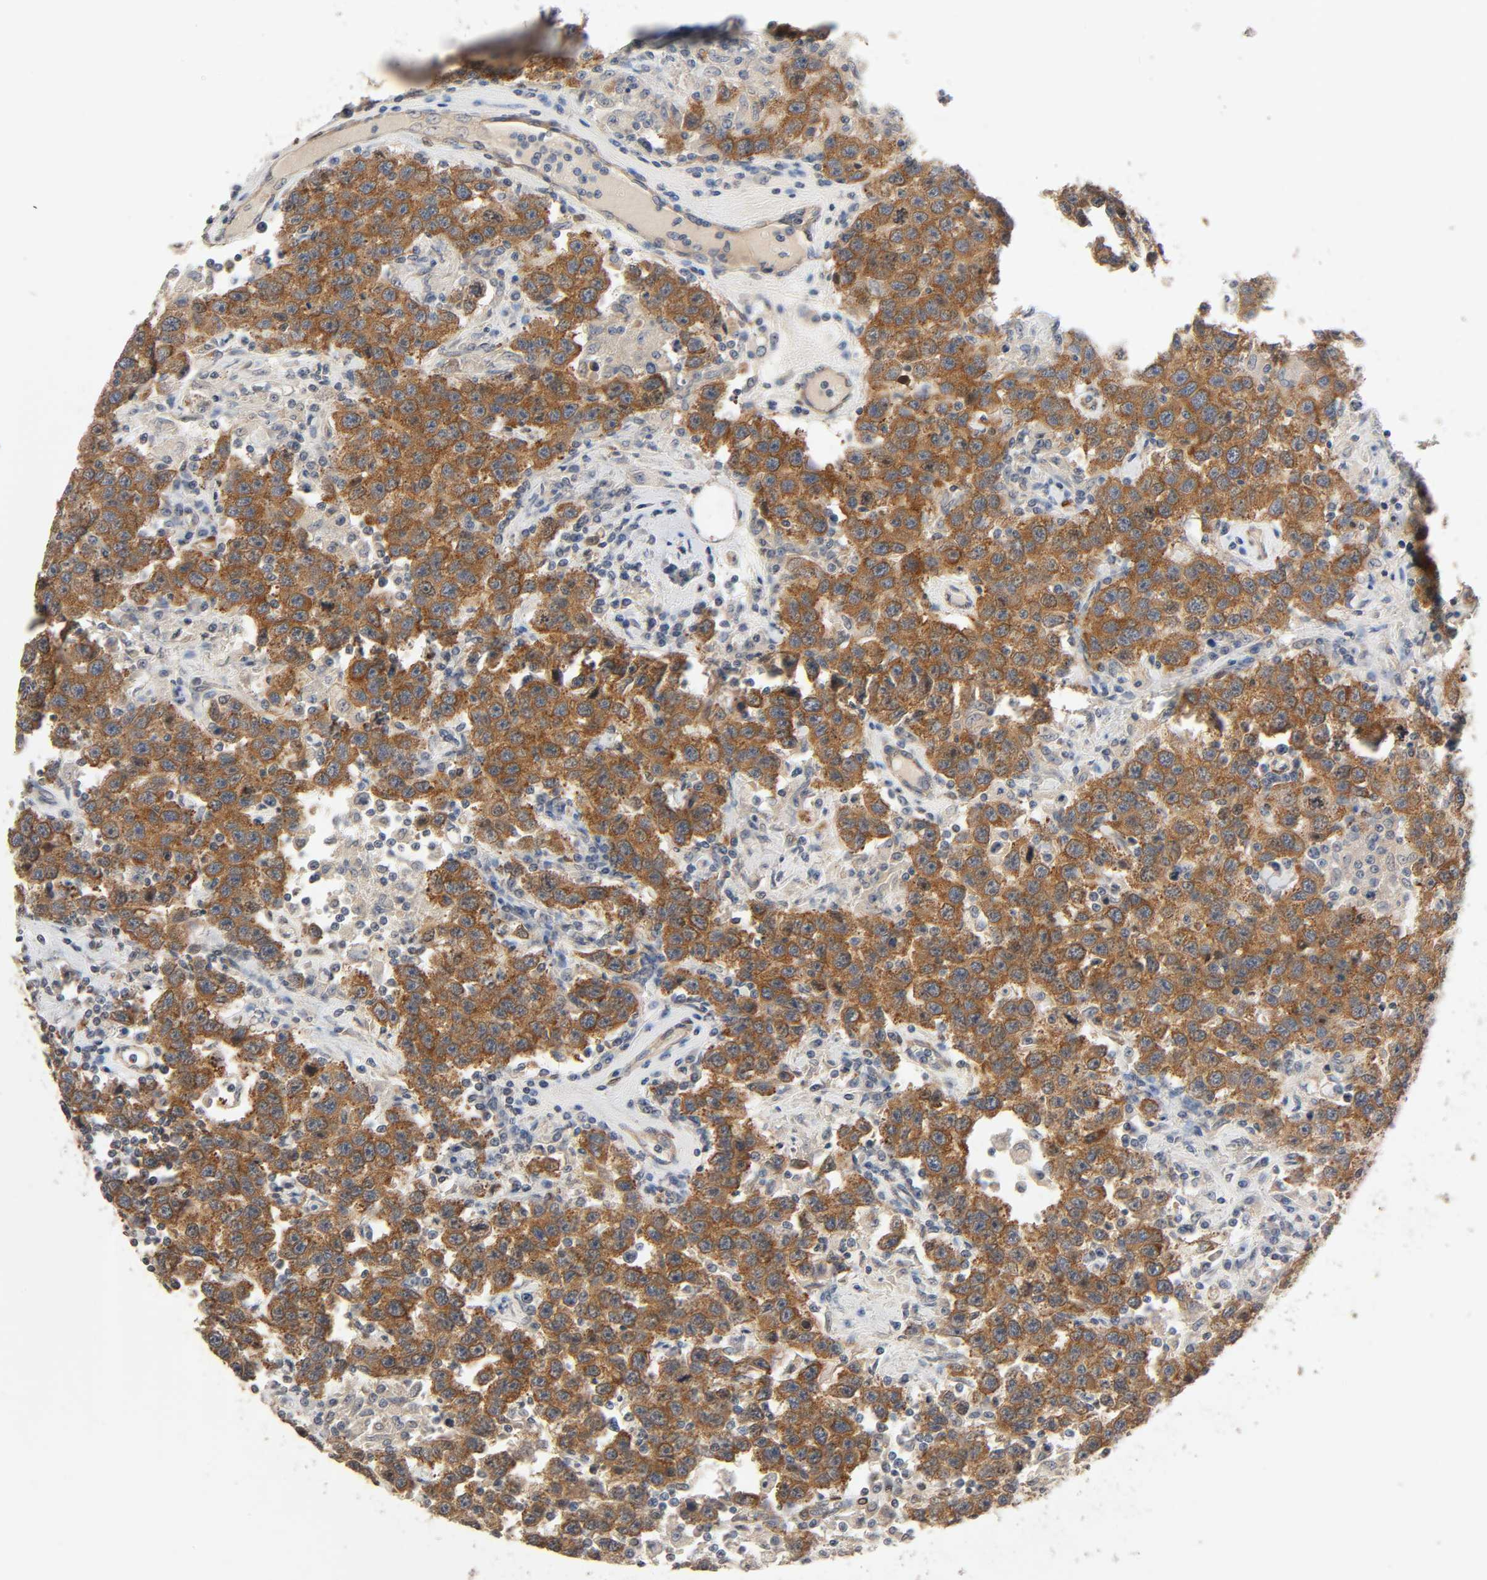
{"staining": {"intensity": "strong", "quantity": ">75%", "location": "cytoplasmic/membranous"}, "tissue": "testis cancer", "cell_type": "Tumor cells", "image_type": "cancer", "snomed": [{"axis": "morphology", "description": "Seminoma, NOS"}, {"axis": "topography", "description": "Testis"}], "caption": "Protein staining exhibits strong cytoplasmic/membranous expression in about >75% of tumor cells in testis cancer.", "gene": "PTK2", "patient": {"sex": "male", "age": 41}}